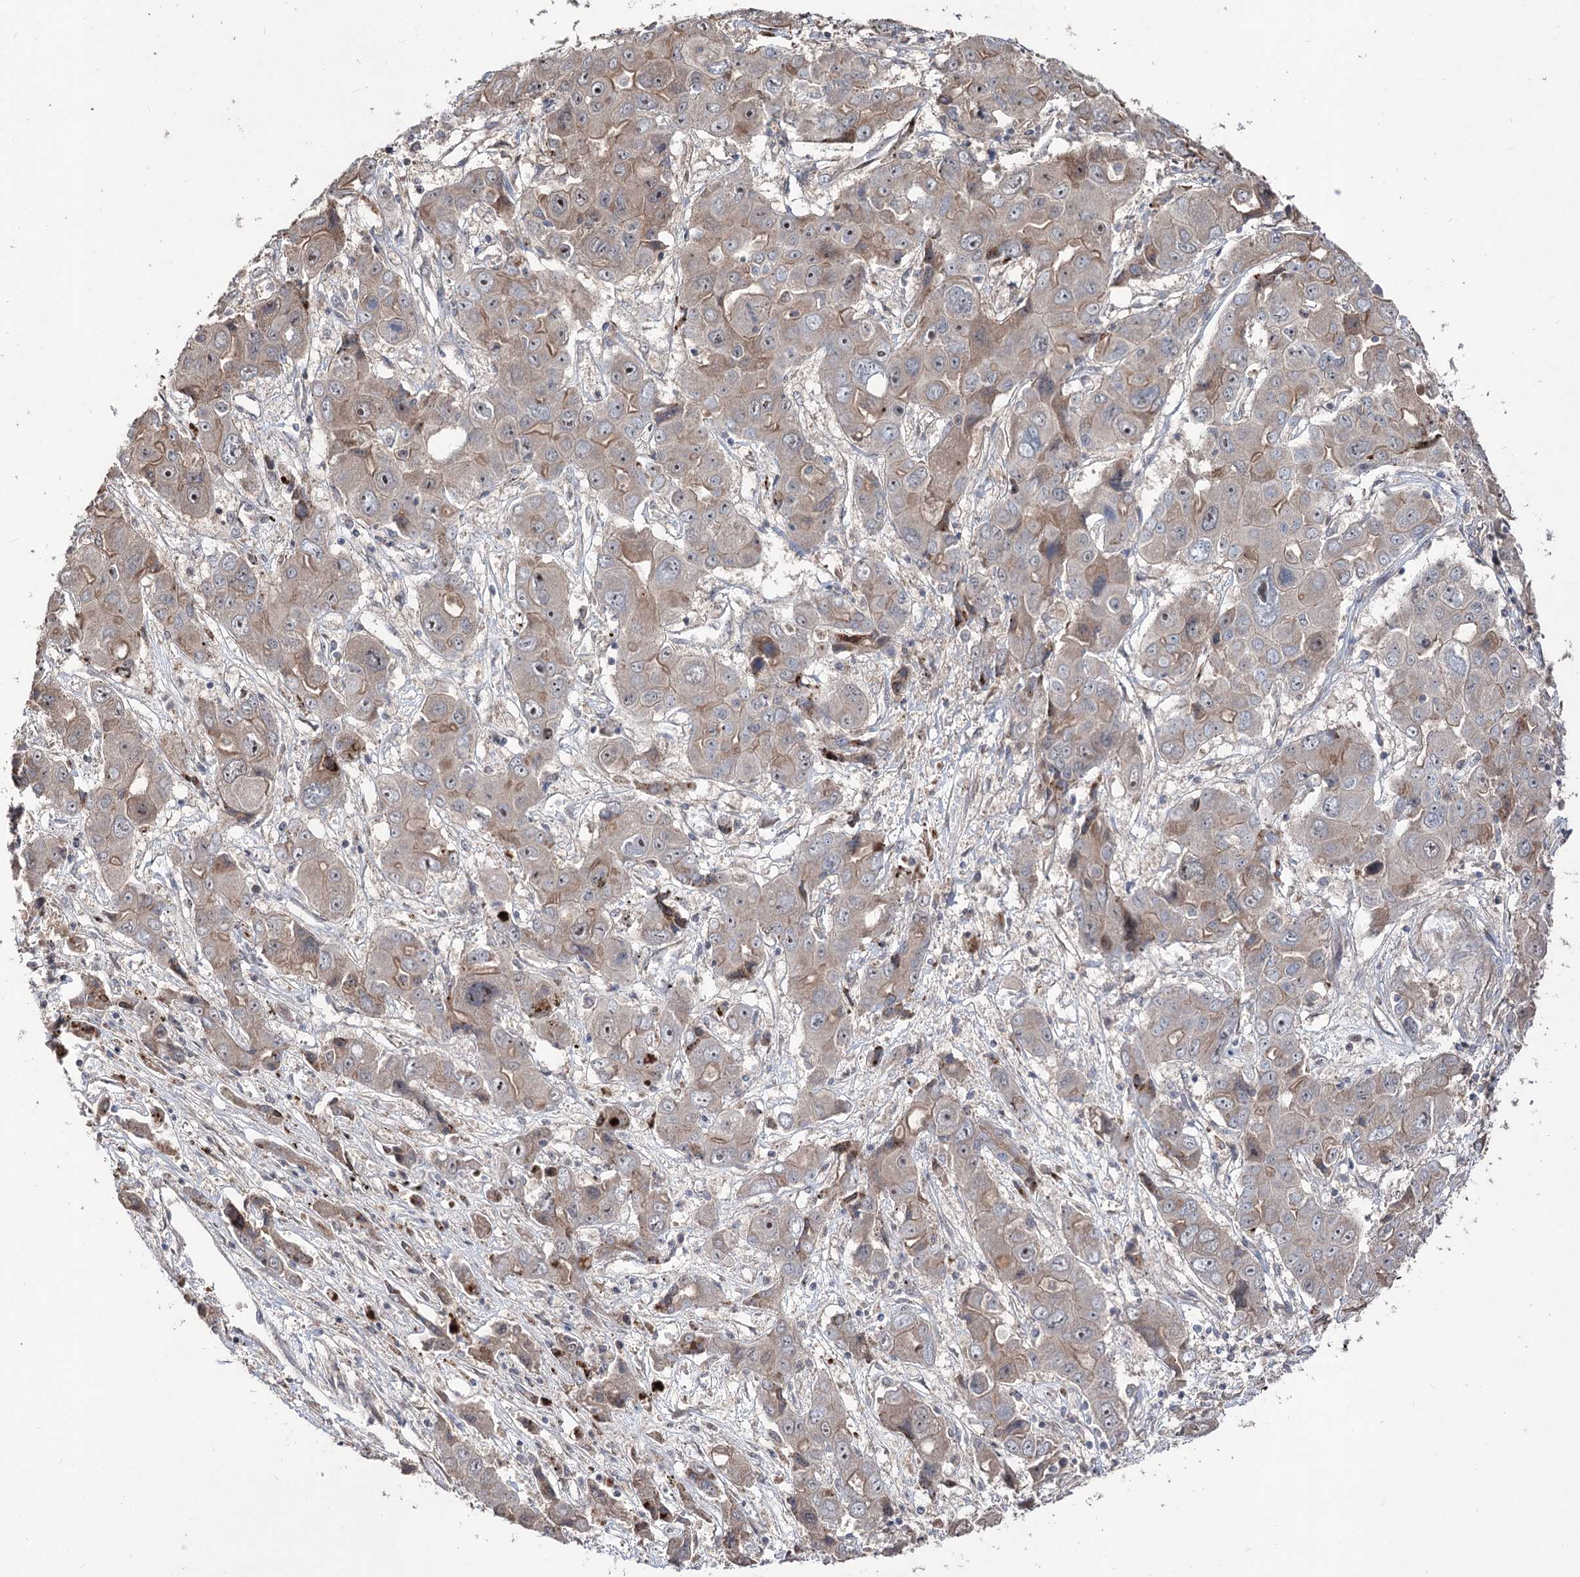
{"staining": {"intensity": "weak", "quantity": "25%-75%", "location": "cytoplasmic/membranous,nuclear"}, "tissue": "liver cancer", "cell_type": "Tumor cells", "image_type": "cancer", "snomed": [{"axis": "morphology", "description": "Cholangiocarcinoma"}, {"axis": "topography", "description": "Liver"}], "caption": "High-power microscopy captured an IHC histopathology image of liver cancer (cholangiocarcinoma), revealing weak cytoplasmic/membranous and nuclear positivity in approximately 25%-75% of tumor cells. (Stains: DAB (3,3'-diaminobenzidine) in brown, nuclei in blue, Microscopy: brightfield microscopy at high magnification).", "gene": "CPNE8", "patient": {"sex": "male", "age": 67}}